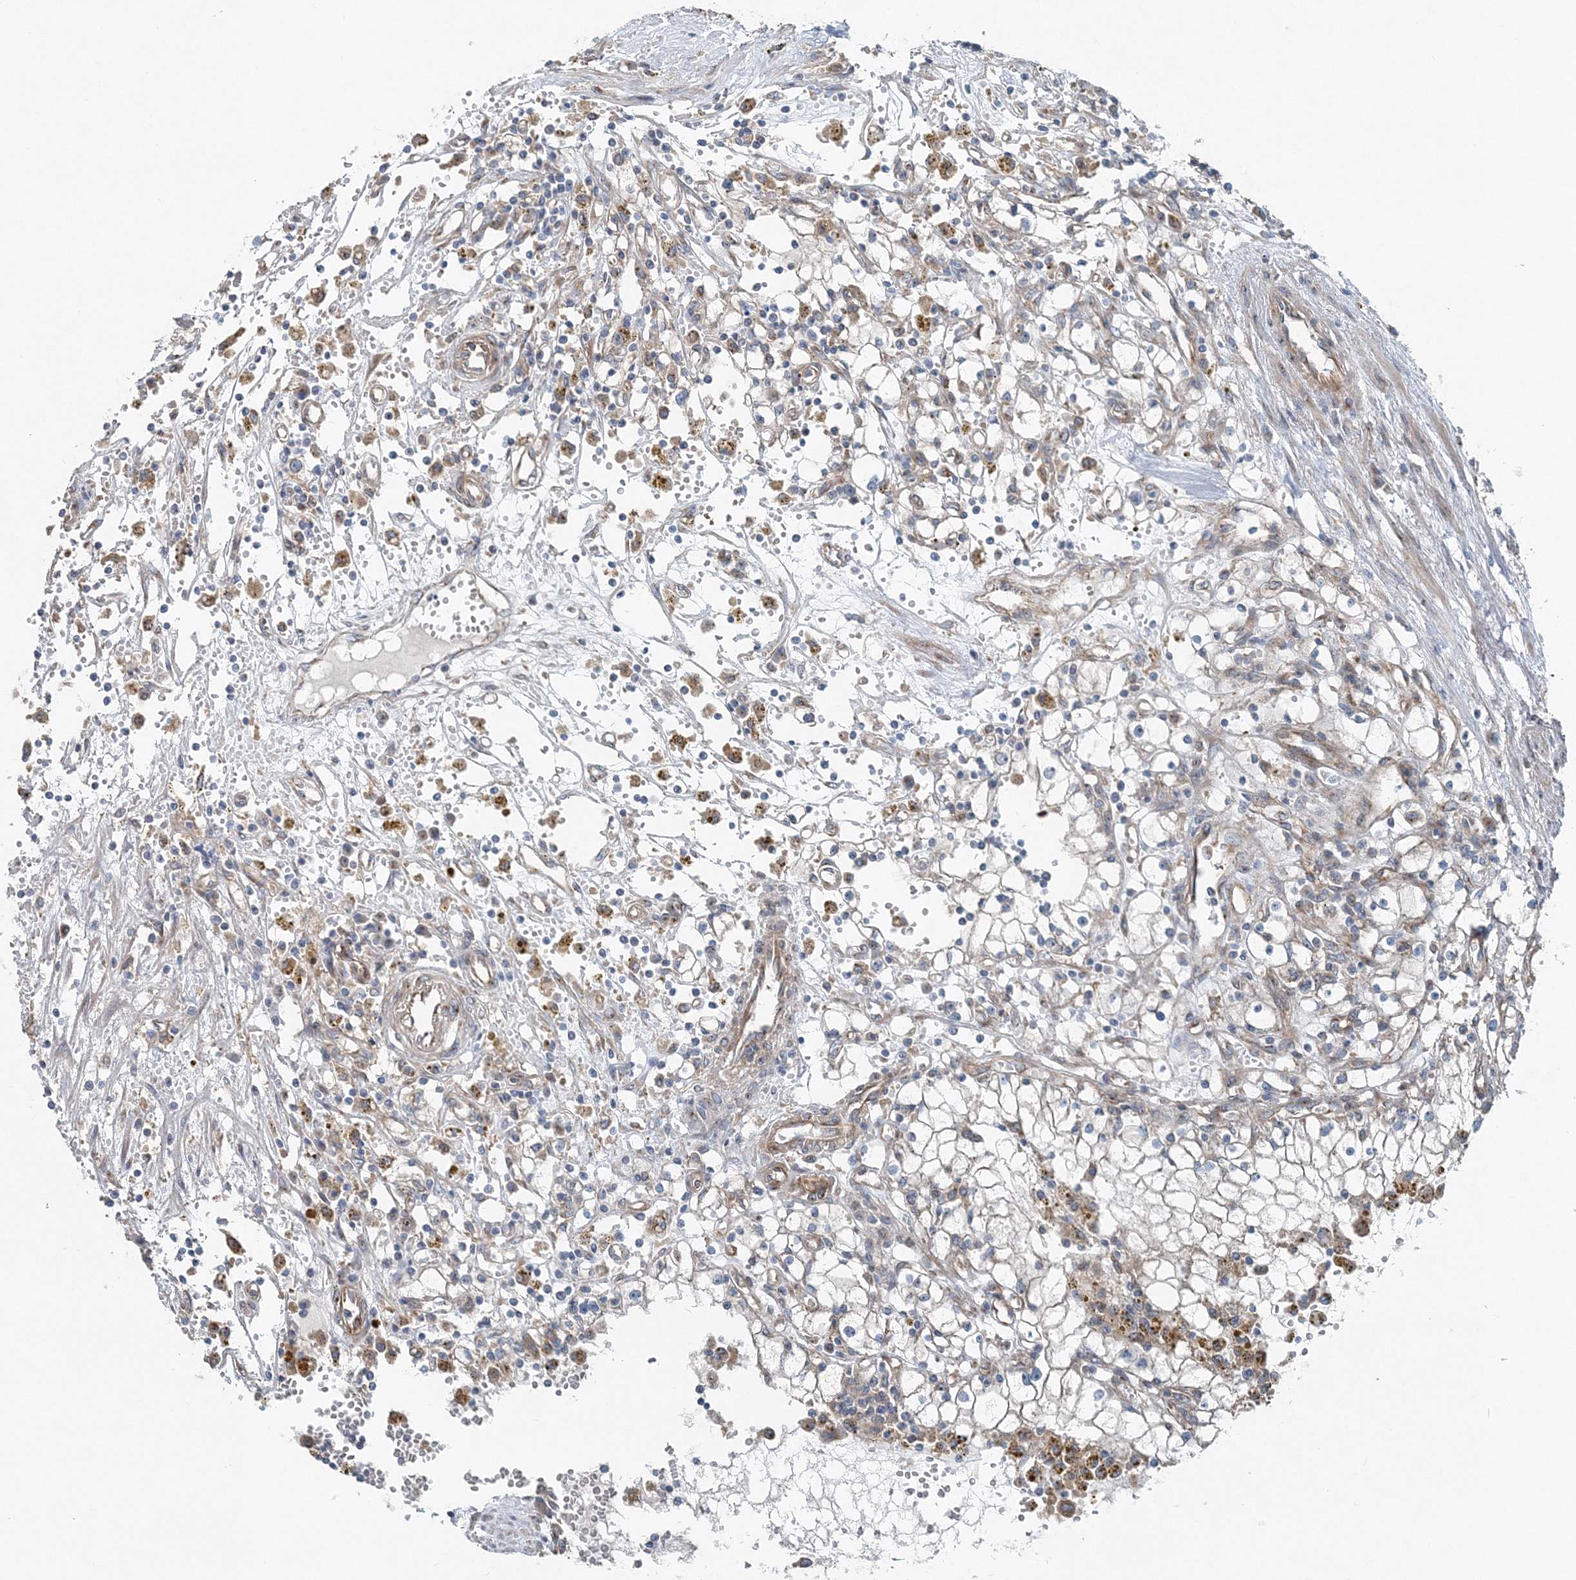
{"staining": {"intensity": "negative", "quantity": "none", "location": "none"}, "tissue": "renal cancer", "cell_type": "Tumor cells", "image_type": "cancer", "snomed": [{"axis": "morphology", "description": "Adenocarcinoma, NOS"}, {"axis": "topography", "description": "Kidney"}], "caption": "Immunohistochemistry photomicrograph of neoplastic tissue: renal adenocarcinoma stained with DAB shows no significant protein positivity in tumor cells.", "gene": "MPHOSPH9", "patient": {"sex": "male", "age": 56}}